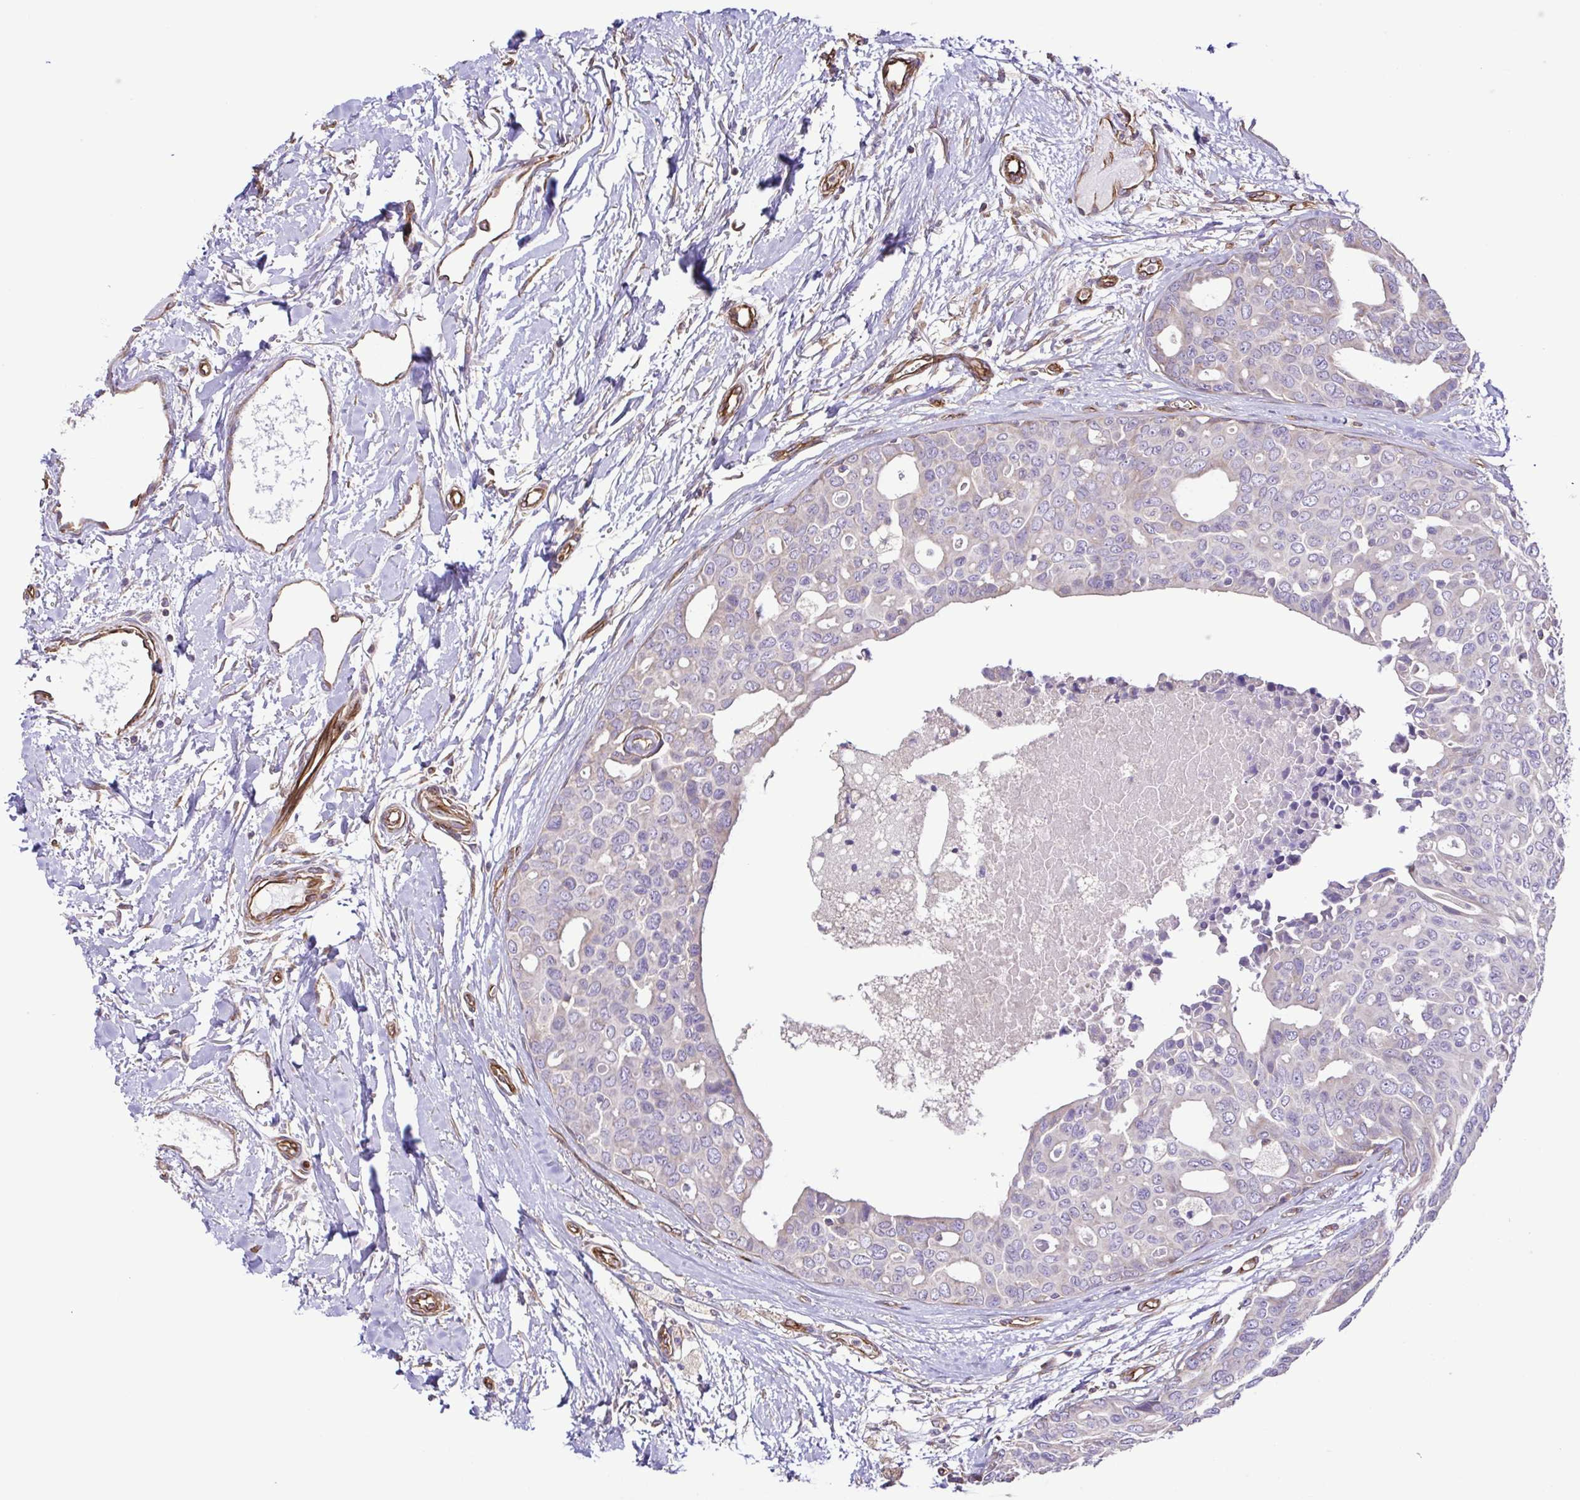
{"staining": {"intensity": "negative", "quantity": "none", "location": "none"}, "tissue": "breast cancer", "cell_type": "Tumor cells", "image_type": "cancer", "snomed": [{"axis": "morphology", "description": "Duct carcinoma"}, {"axis": "topography", "description": "Breast"}], "caption": "IHC micrograph of neoplastic tissue: human breast cancer (invasive ductal carcinoma) stained with DAB (3,3'-diaminobenzidine) exhibits no significant protein positivity in tumor cells.", "gene": "FLT1", "patient": {"sex": "female", "age": 54}}